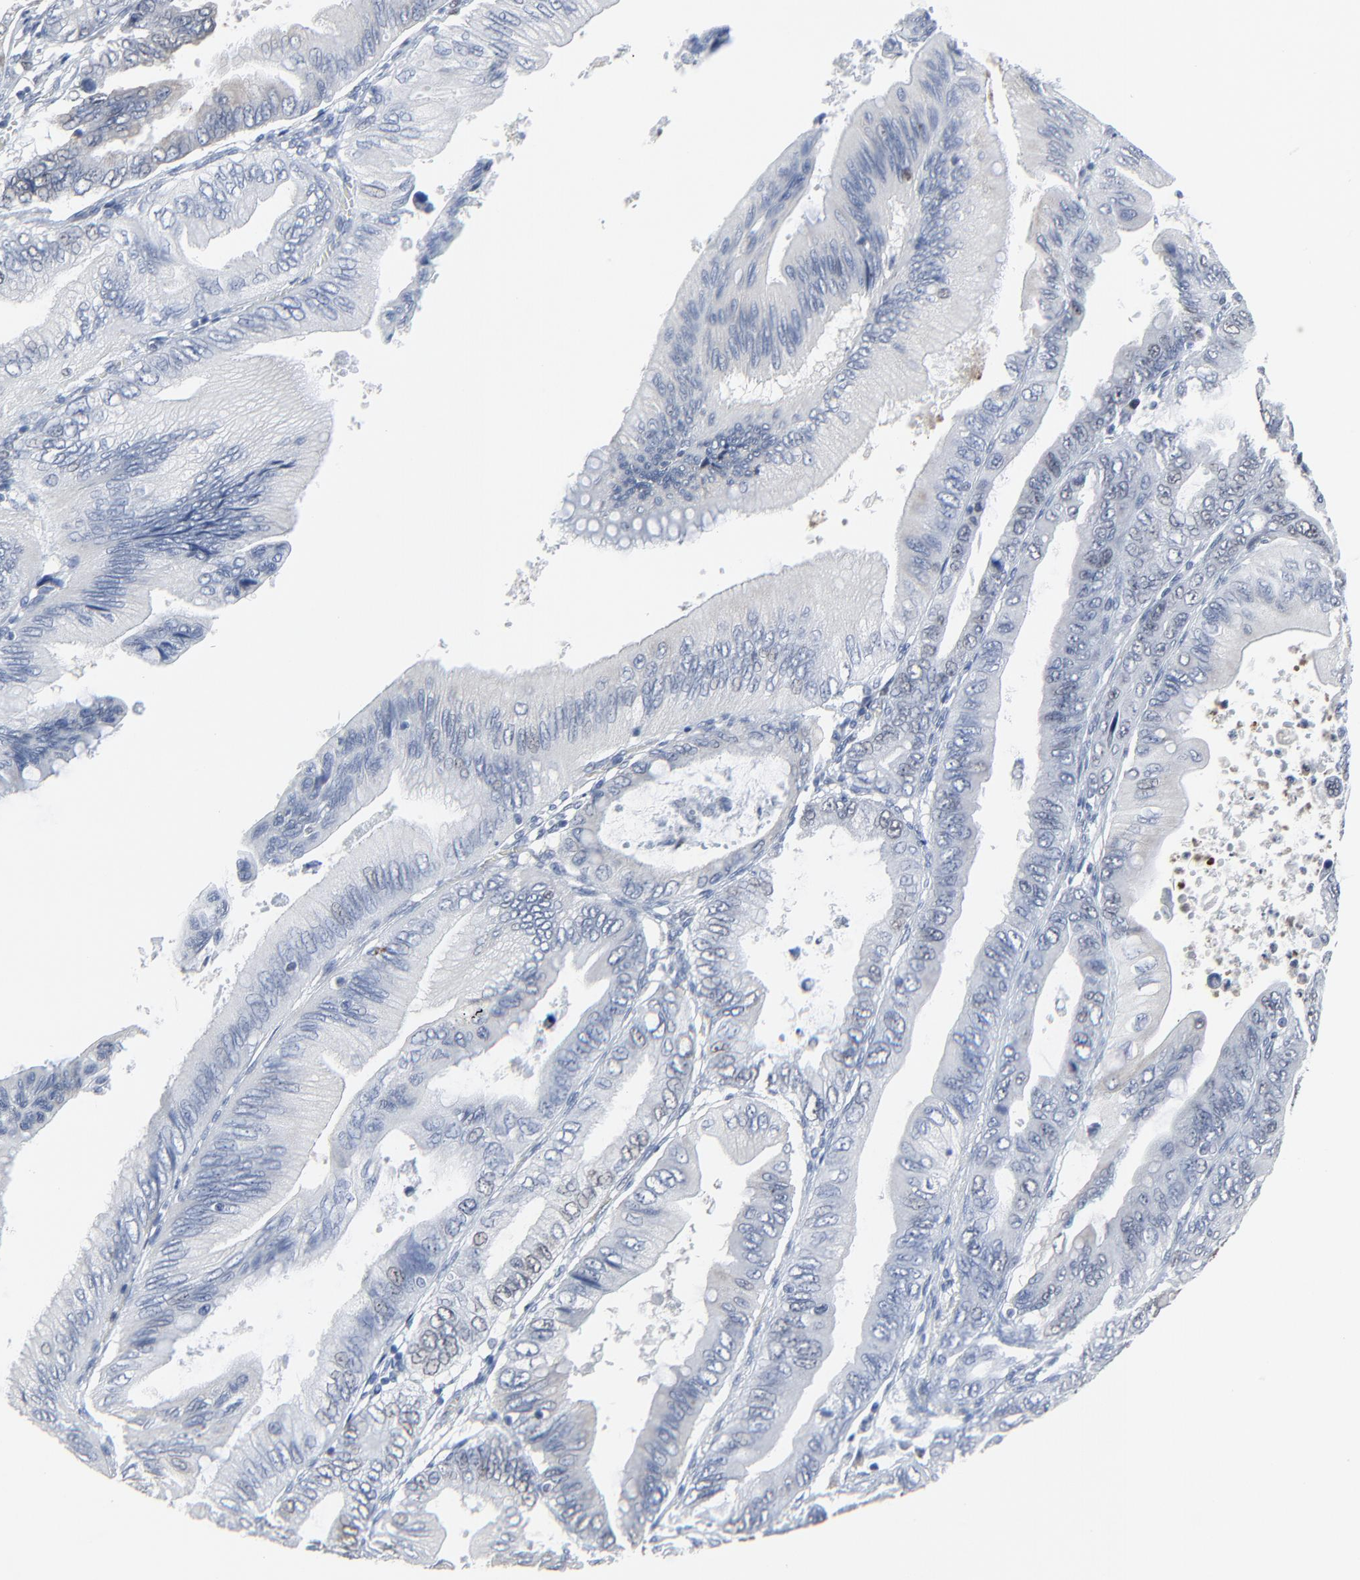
{"staining": {"intensity": "negative", "quantity": "none", "location": "none"}, "tissue": "pancreatic cancer", "cell_type": "Tumor cells", "image_type": "cancer", "snomed": [{"axis": "morphology", "description": "Adenocarcinoma, NOS"}, {"axis": "topography", "description": "Pancreas"}], "caption": "A high-resolution histopathology image shows IHC staining of pancreatic cancer, which displays no significant staining in tumor cells.", "gene": "BIRC3", "patient": {"sex": "female", "age": 66}}